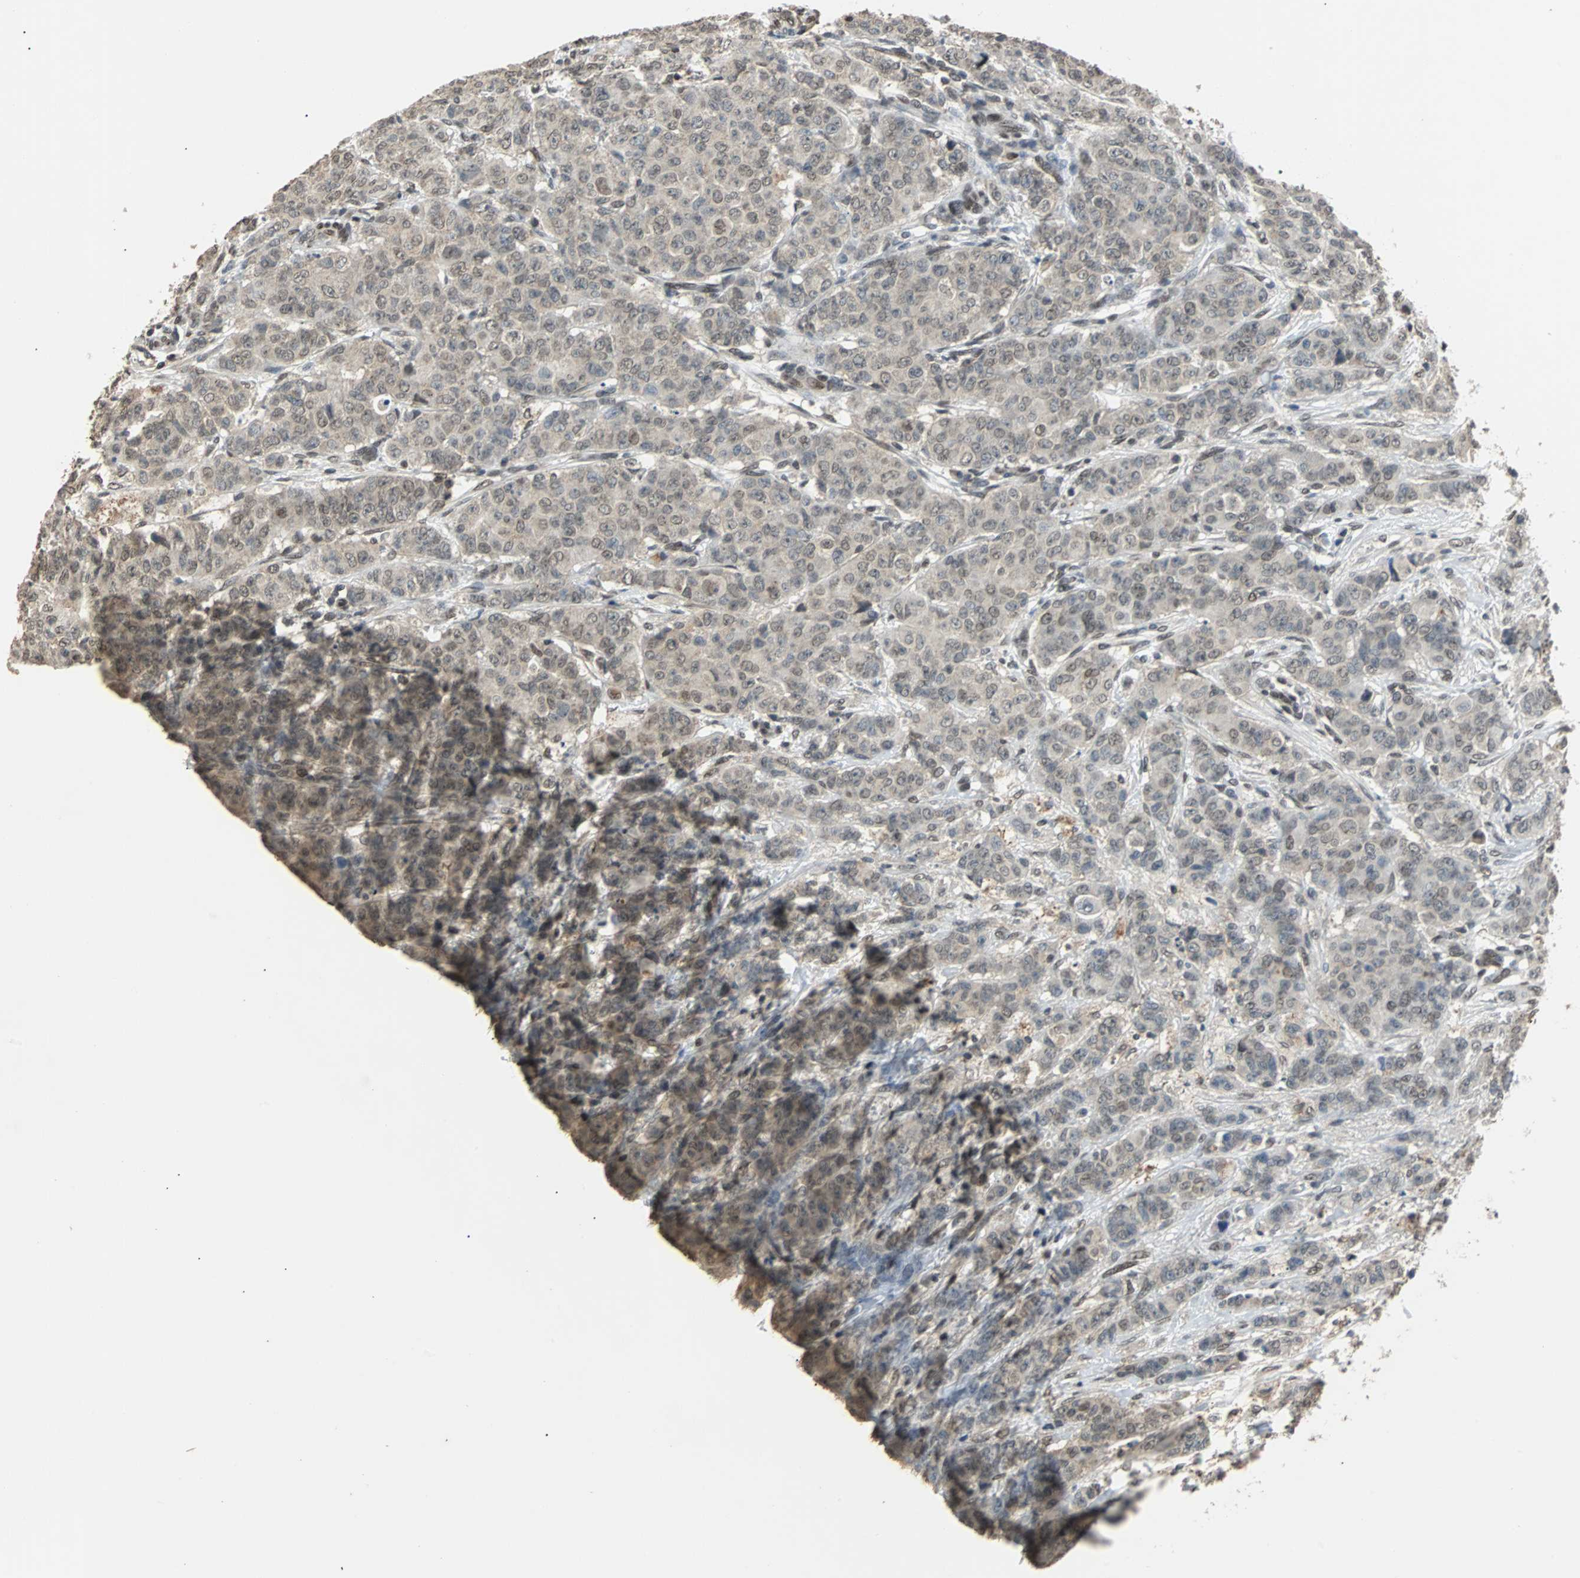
{"staining": {"intensity": "weak", "quantity": "<25%", "location": "cytoplasmic/membranous,nuclear"}, "tissue": "breast cancer", "cell_type": "Tumor cells", "image_type": "cancer", "snomed": [{"axis": "morphology", "description": "Duct carcinoma"}, {"axis": "topography", "description": "Breast"}], "caption": "Immunohistochemistry micrograph of neoplastic tissue: human breast cancer stained with DAB (3,3'-diaminobenzidine) shows no significant protein positivity in tumor cells. (DAB immunohistochemistry, high magnification).", "gene": "PHC1", "patient": {"sex": "female", "age": 40}}